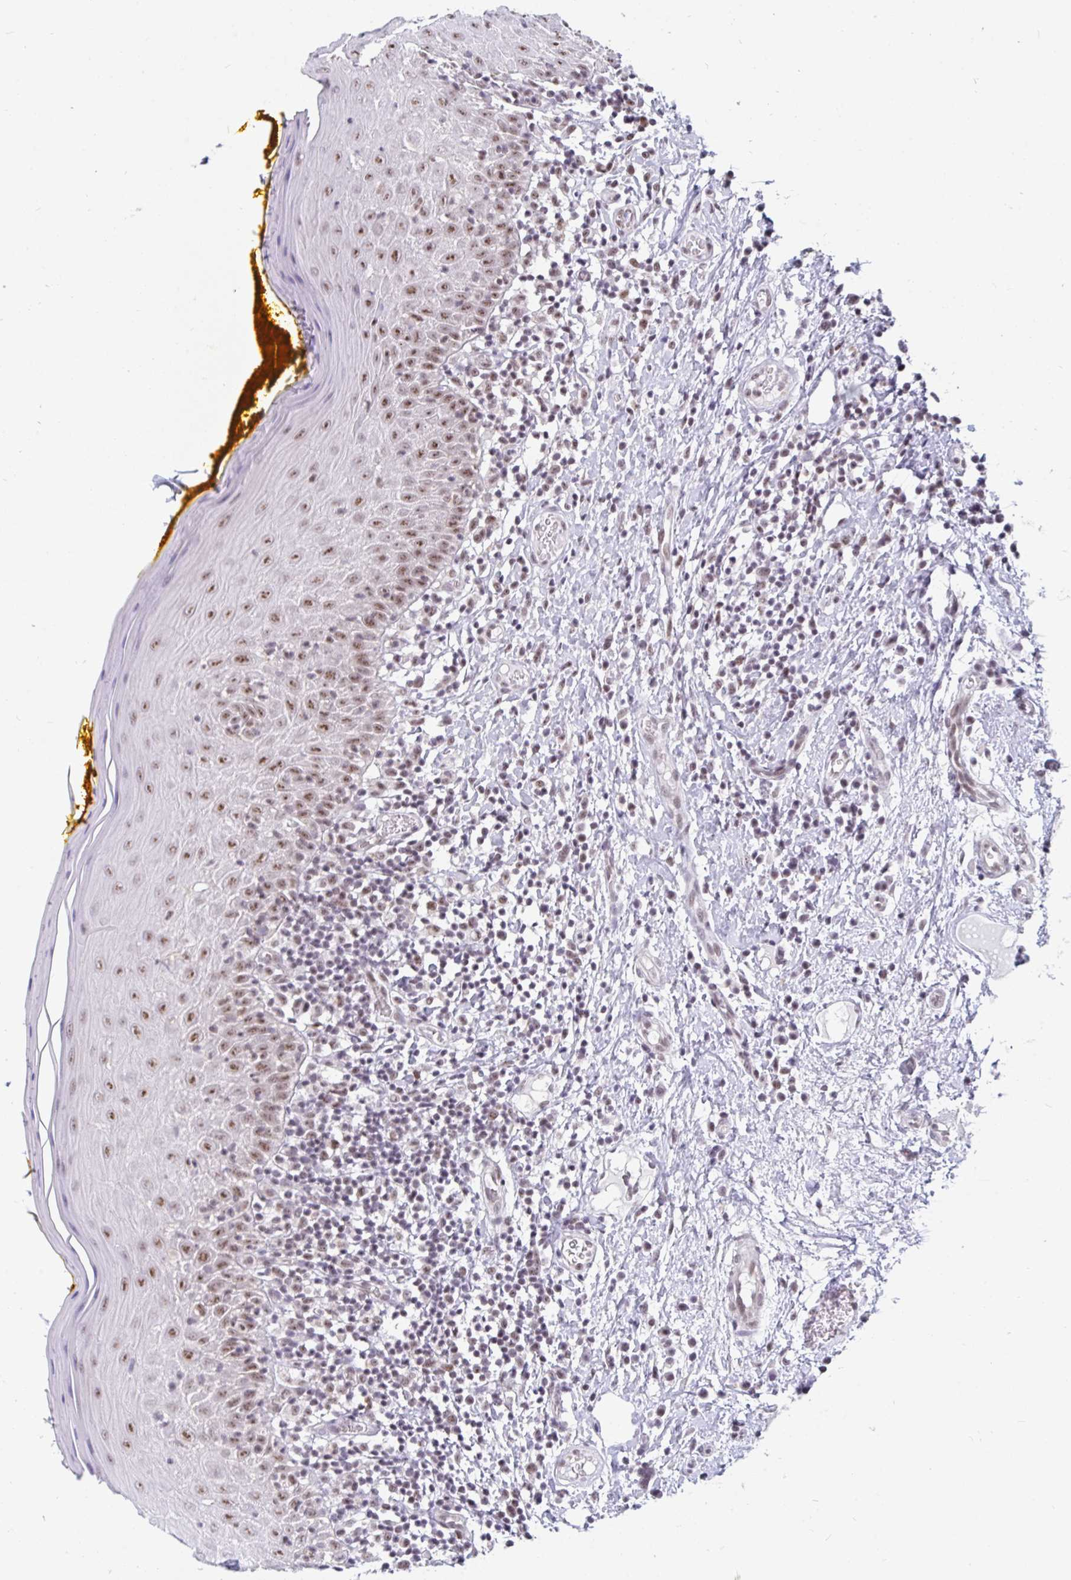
{"staining": {"intensity": "moderate", "quantity": ">75%", "location": "nuclear"}, "tissue": "oral mucosa", "cell_type": "Squamous epithelial cells", "image_type": "normal", "snomed": [{"axis": "morphology", "description": "Normal tissue, NOS"}, {"axis": "topography", "description": "Oral tissue"}, {"axis": "topography", "description": "Tounge, NOS"}], "caption": "Oral mucosa stained with immunohistochemistry demonstrates moderate nuclear positivity in about >75% of squamous epithelial cells. (Stains: DAB (3,3'-diaminobenzidine) in brown, nuclei in blue, Microscopy: brightfield microscopy at high magnification).", "gene": "PRR14", "patient": {"sex": "female", "age": 58}}